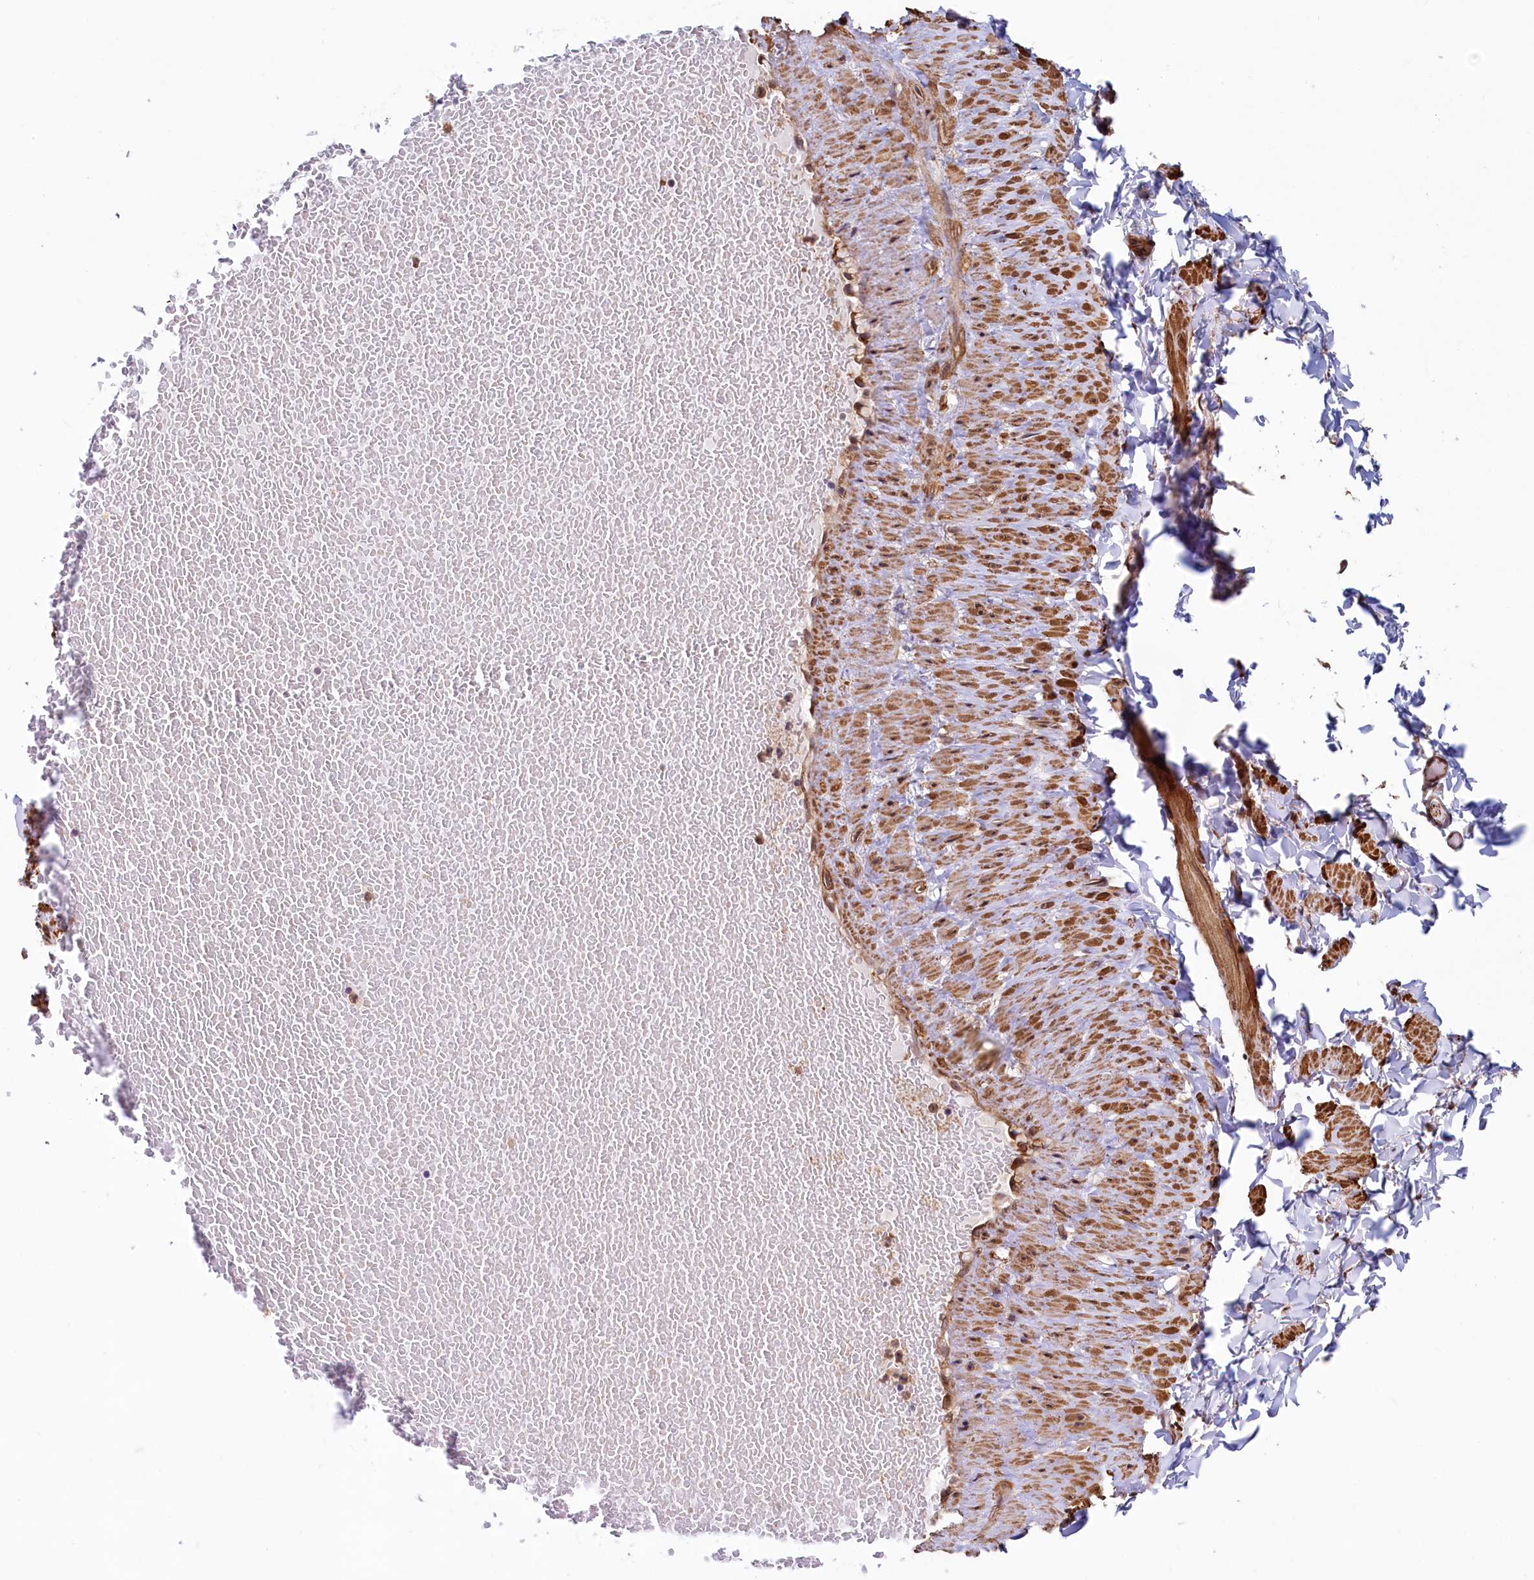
{"staining": {"intensity": "moderate", "quantity": ">75%", "location": "nuclear"}, "tissue": "adipose tissue", "cell_type": "Adipocytes", "image_type": "normal", "snomed": [{"axis": "morphology", "description": "Normal tissue, NOS"}, {"axis": "topography", "description": "Adipose tissue"}, {"axis": "topography", "description": "Vascular tissue"}, {"axis": "topography", "description": "Peripheral nerve tissue"}], "caption": "Immunohistochemistry (IHC) image of unremarkable human adipose tissue stained for a protein (brown), which reveals medium levels of moderate nuclear positivity in approximately >75% of adipocytes.", "gene": "LEO1", "patient": {"sex": "male", "age": 25}}